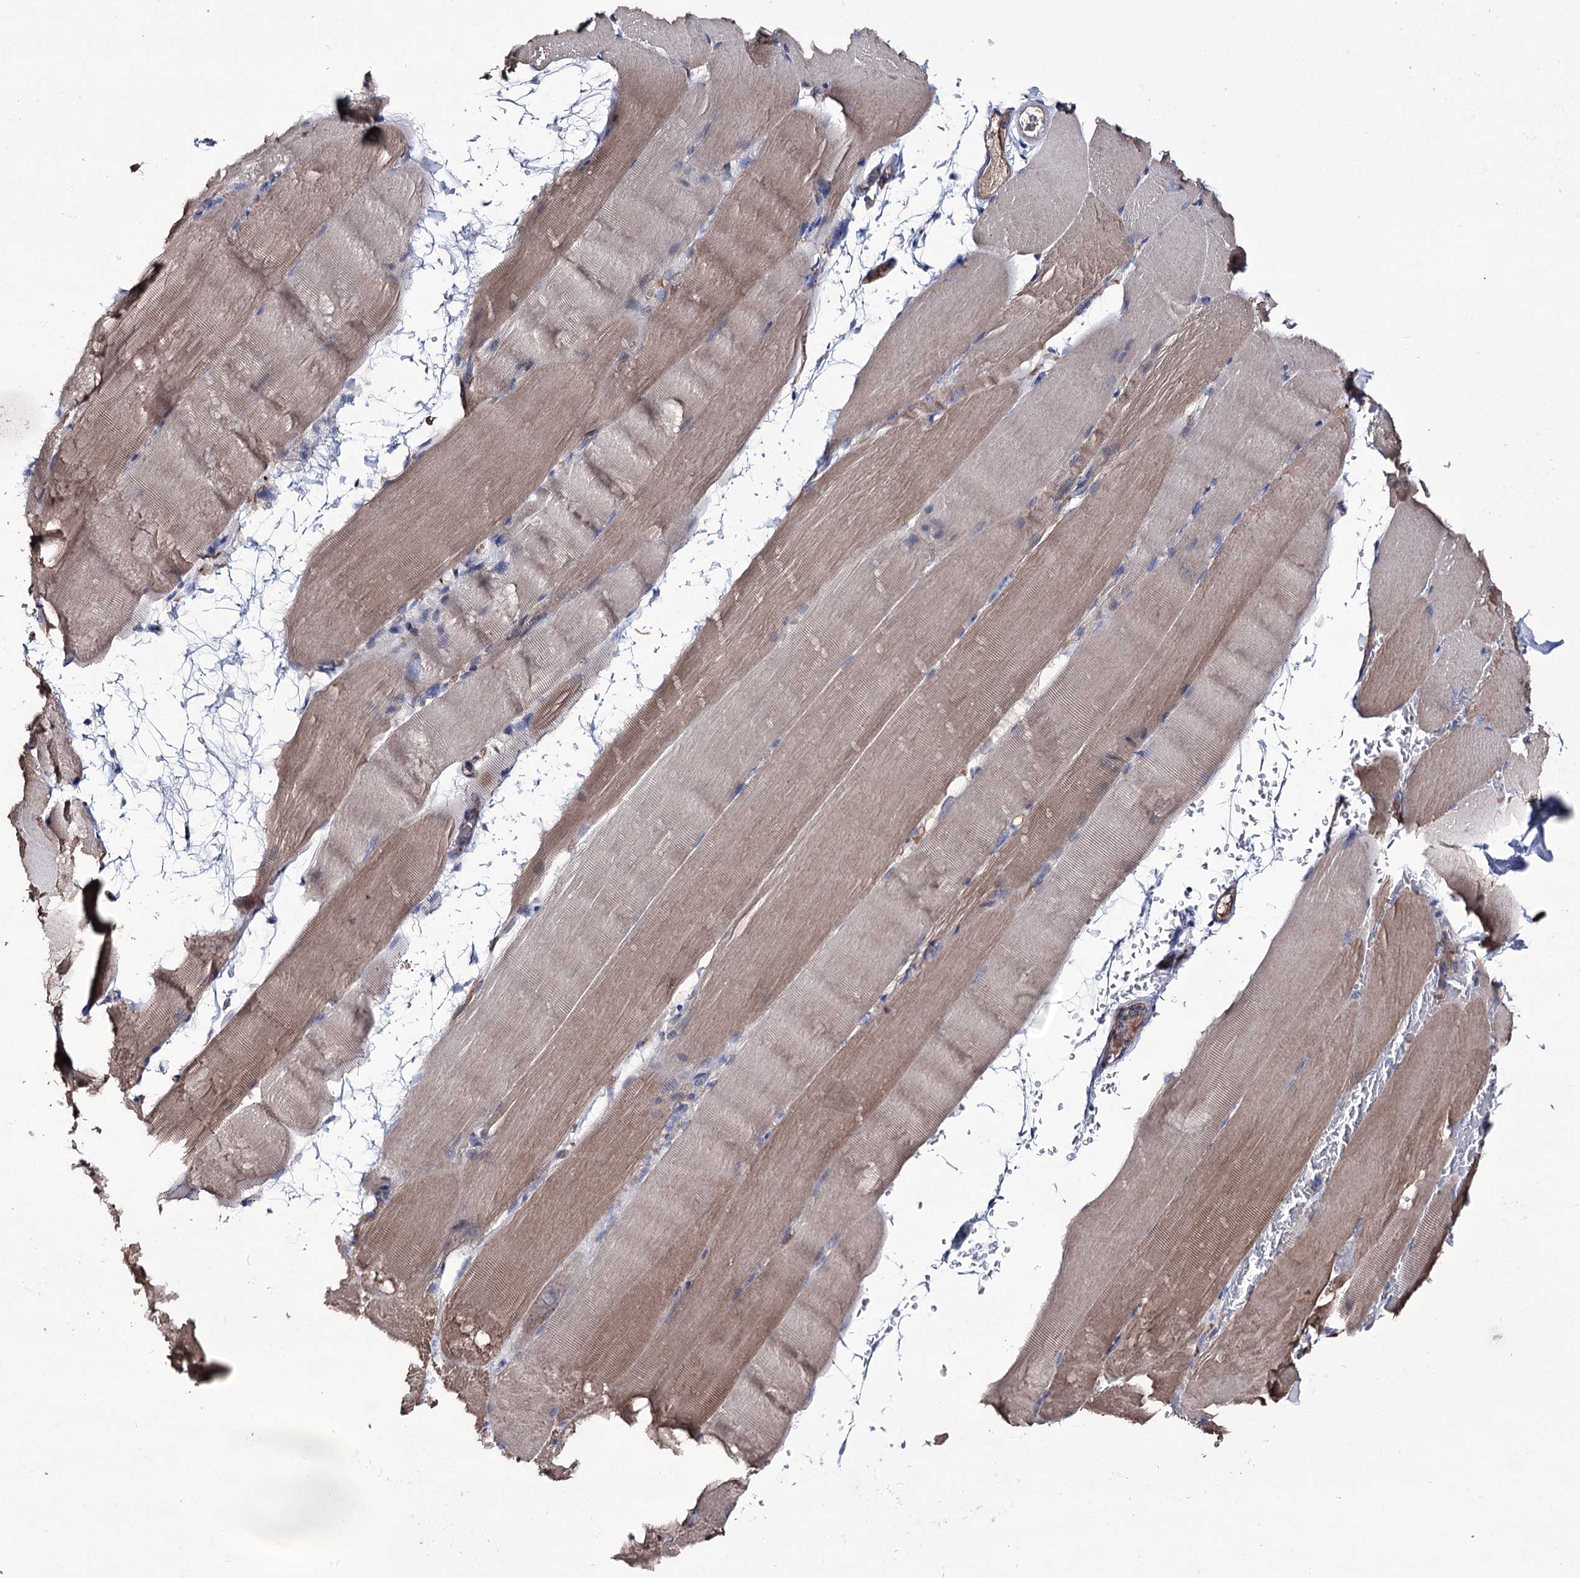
{"staining": {"intensity": "moderate", "quantity": "25%-75%", "location": "cytoplasmic/membranous"}, "tissue": "skeletal muscle", "cell_type": "Myocytes", "image_type": "normal", "snomed": [{"axis": "morphology", "description": "Normal tissue, NOS"}, {"axis": "topography", "description": "Skeletal muscle"}, {"axis": "topography", "description": "Parathyroid gland"}], "caption": "Brown immunohistochemical staining in unremarkable human skeletal muscle shows moderate cytoplasmic/membranous expression in about 25%-75% of myocytes. The staining was performed using DAB, with brown indicating positive protein expression. Nuclei are stained blue with hematoxylin.", "gene": "CEP164", "patient": {"sex": "female", "age": 37}}